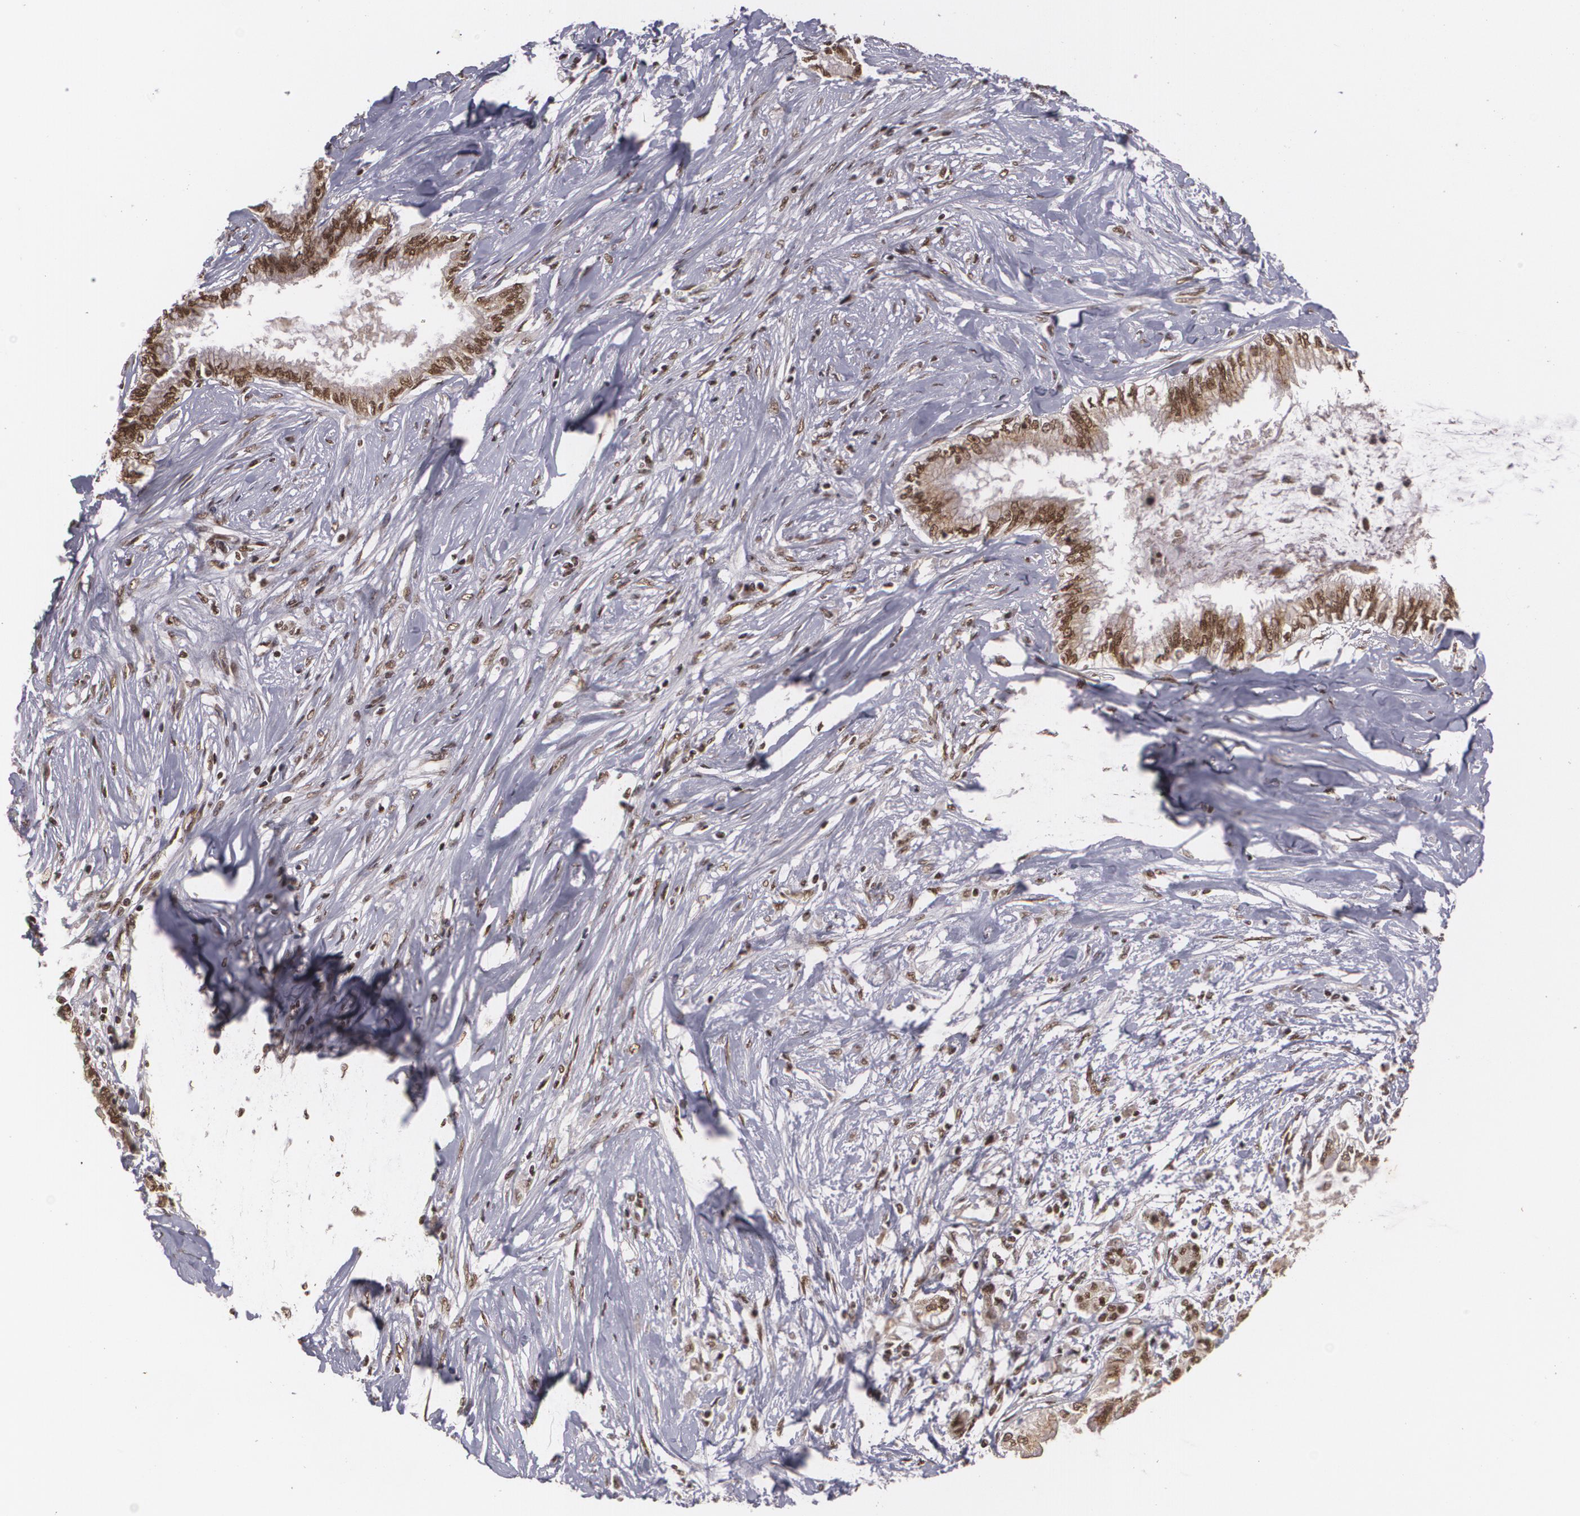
{"staining": {"intensity": "moderate", "quantity": ">75%", "location": "cytoplasmic/membranous,nuclear"}, "tissue": "pancreatic cancer", "cell_type": "Tumor cells", "image_type": "cancer", "snomed": [{"axis": "morphology", "description": "Adenocarcinoma, NOS"}, {"axis": "topography", "description": "Pancreas"}], "caption": "A brown stain labels moderate cytoplasmic/membranous and nuclear positivity of a protein in human pancreatic adenocarcinoma tumor cells. (Stains: DAB (3,3'-diaminobenzidine) in brown, nuclei in blue, Microscopy: brightfield microscopy at high magnification).", "gene": "RXRB", "patient": {"sex": "female", "age": 64}}